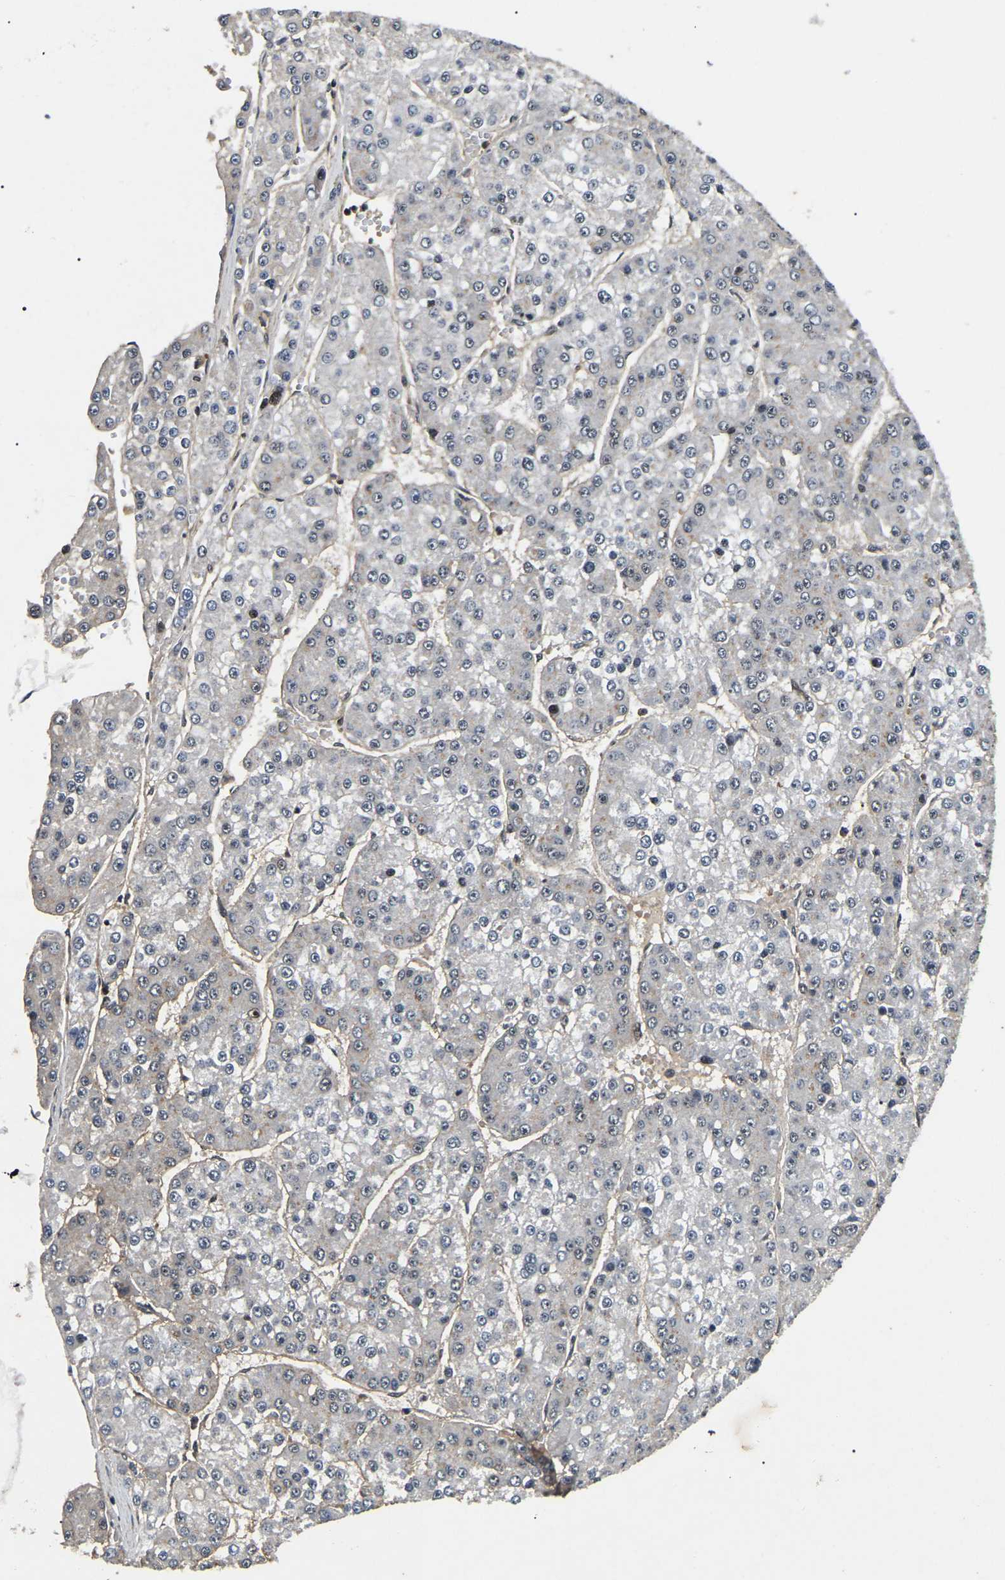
{"staining": {"intensity": "negative", "quantity": "none", "location": "none"}, "tissue": "liver cancer", "cell_type": "Tumor cells", "image_type": "cancer", "snomed": [{"axis": "morphology", "description": "Carcinoma, Hepatocellular, NOS"}, {"axis": "topography", "description": "Liver"}], "caption": "Image shows no significant protein positivity in tumor cells of liver cancer.", "gene": "RBM28", "patient": {"sex": "female", "age": 73}}